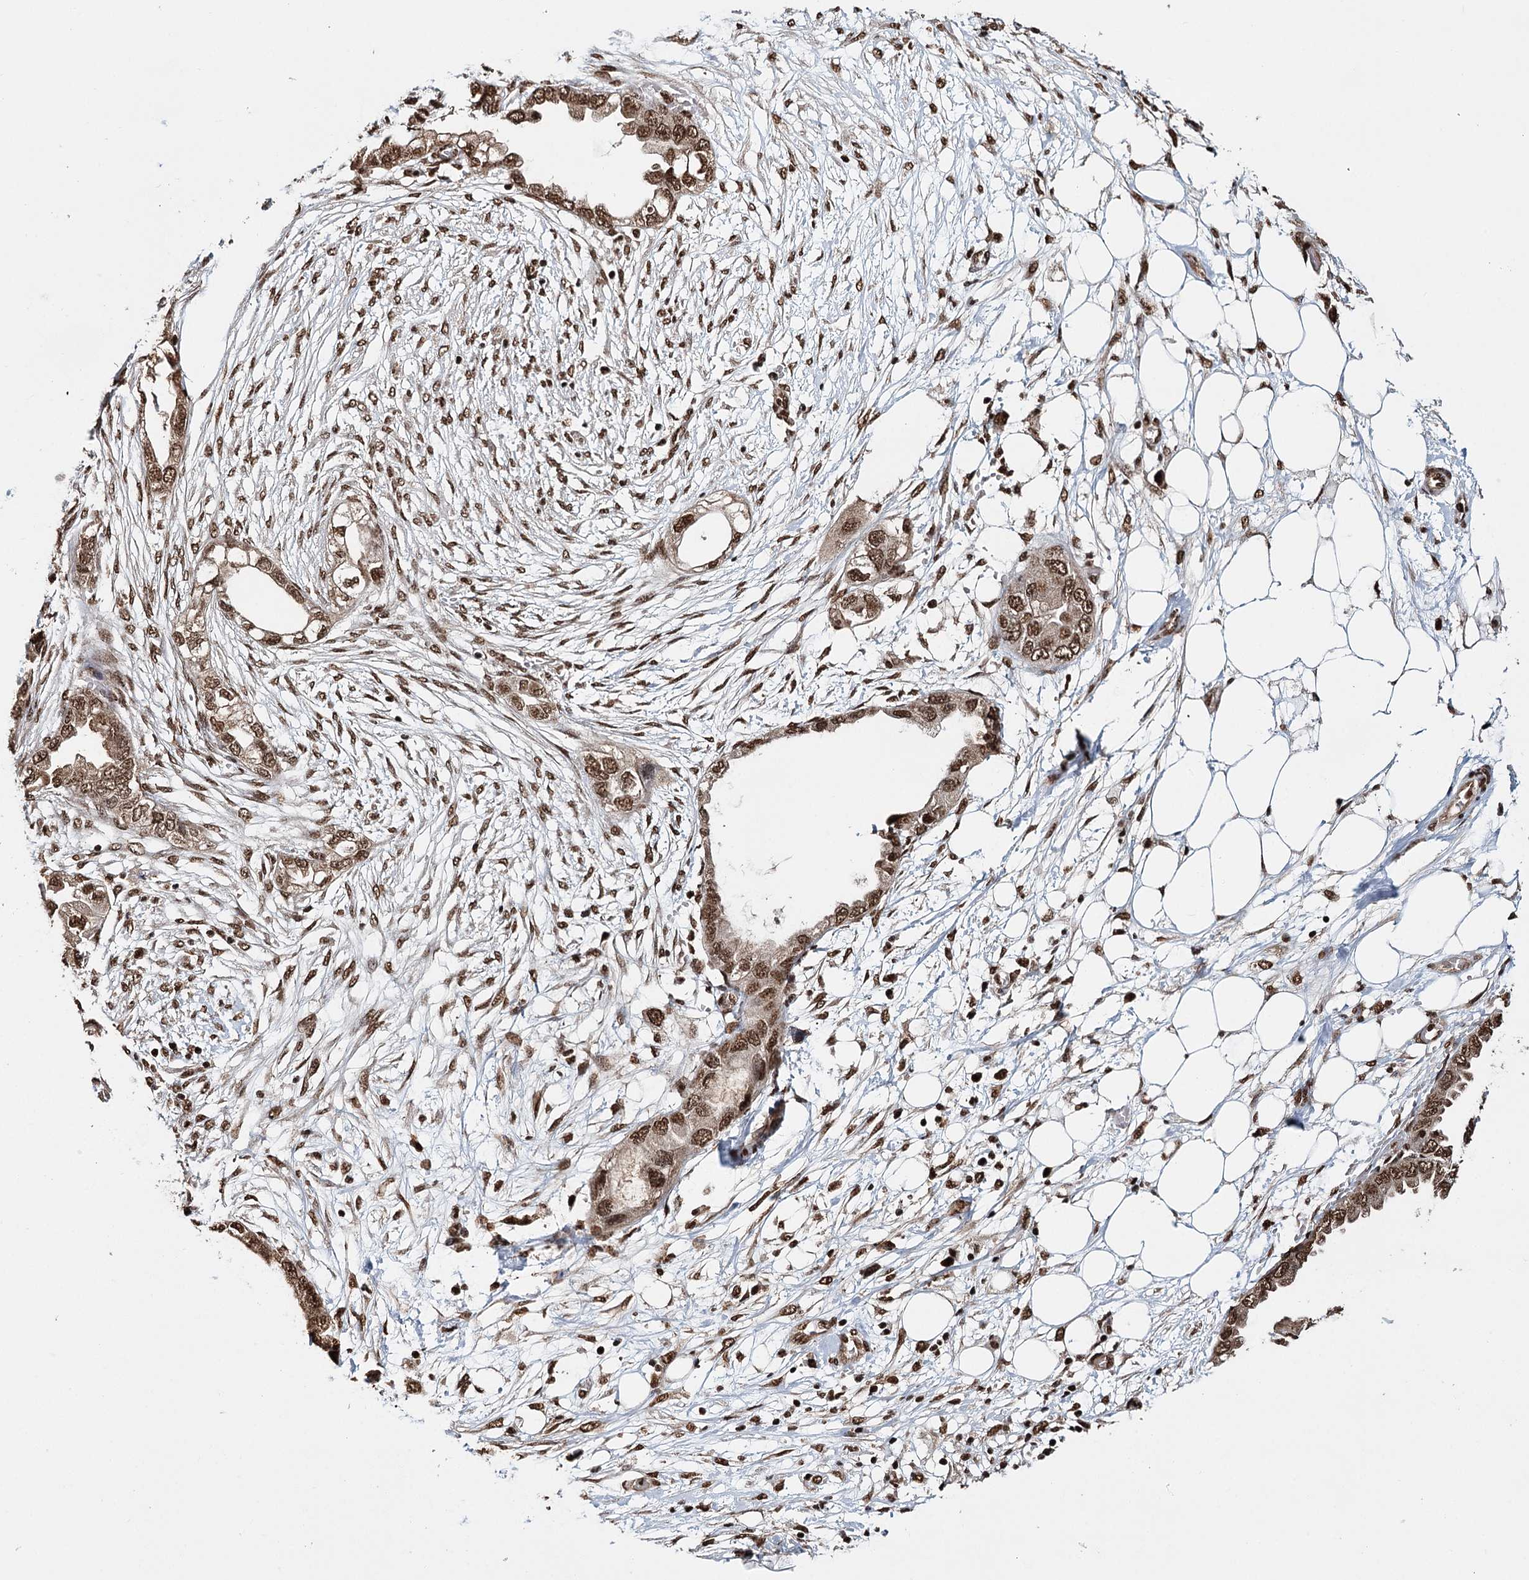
{"staining": {"intensity": "moderate", "quantity": ">75%", "location": "nuclear"}, "tissue": "endometrial cancer", "cell_type": "Tumor cells", "image_type": "cancer", "snomed": [{"axis": "morphology", "description": "Adenocarcinoma, NOS"}, {"axis": "morphology", "description": "Adenocarcinoma, metastatic, NOS"}, {"axis": "topography", "description": "Adipose tissue"}, {"axis": "topography", "description": "Endometrium"}], "caption": "This is a photomicrograph of immunohistochemistry (IHC) staining of endometrial metastatic adenocarcinoma, which shows moderate positivity in the nuclear of tumor cells.", "gene": "RPS27A", "patient": {"sex": "female", "age": 67}}